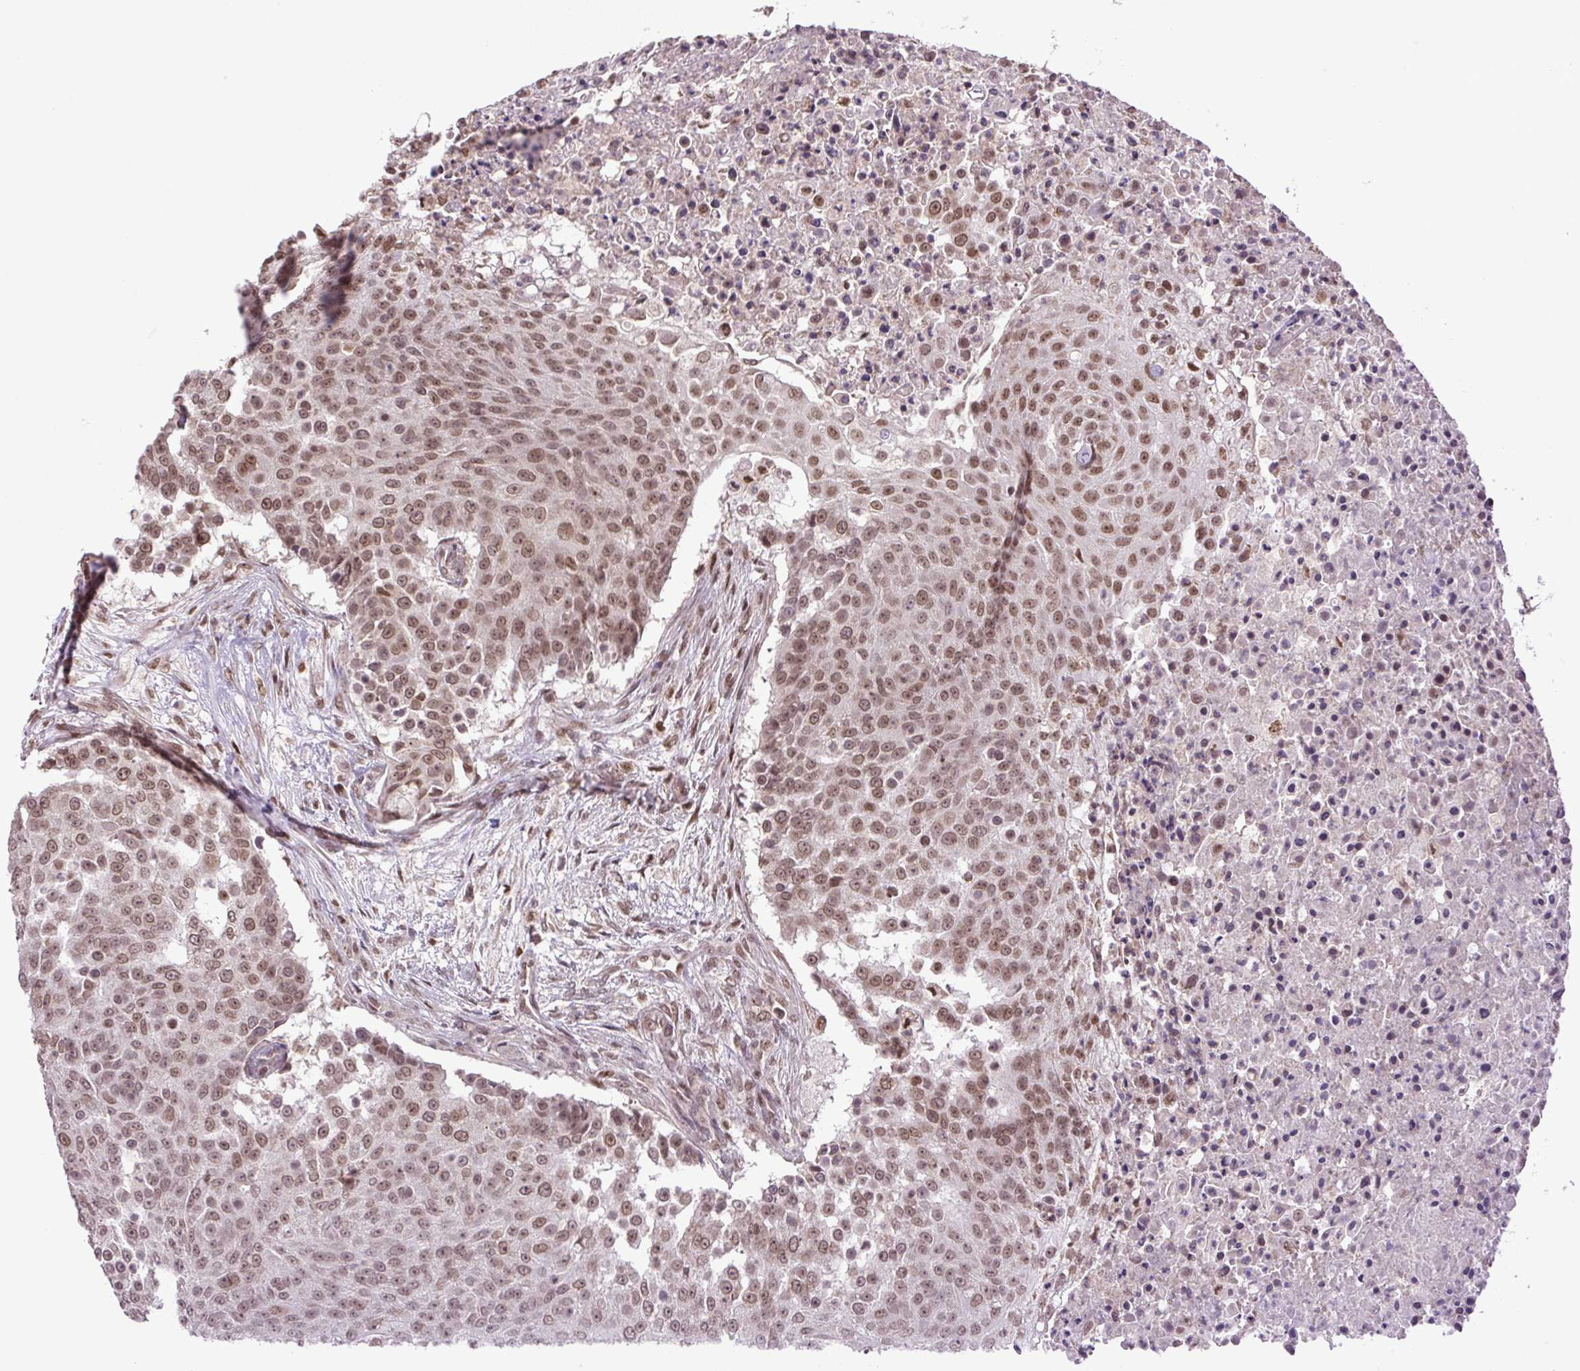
{"staining": {"intensity": "moderate", "quantity": ">75%", "location": "nuclear"}, "tissue": "urothelial cancer", "cell_type": "Tumor cells", "image_type": "cancer", "snomed": [{"axis": "morphology", "description": "Urothelial carcinoma, High grade"}, {"axis": "topography", "description": "Urinary bladder"}], "caption": "IHC staining of high-grade urothelial carcinoma, which displays medium levels of moderate nuclear positivity in approximately >75% of tumor cells indicating moderate nuclear protein expression. The staining was performed using DAB (3,3'-diaminobenzidine) (brown) for protein detection and nuclei were counterstained in hematoxylin (blue).", "gene": "KPNA1", "patient": {"sex": "female", "age": 63}}